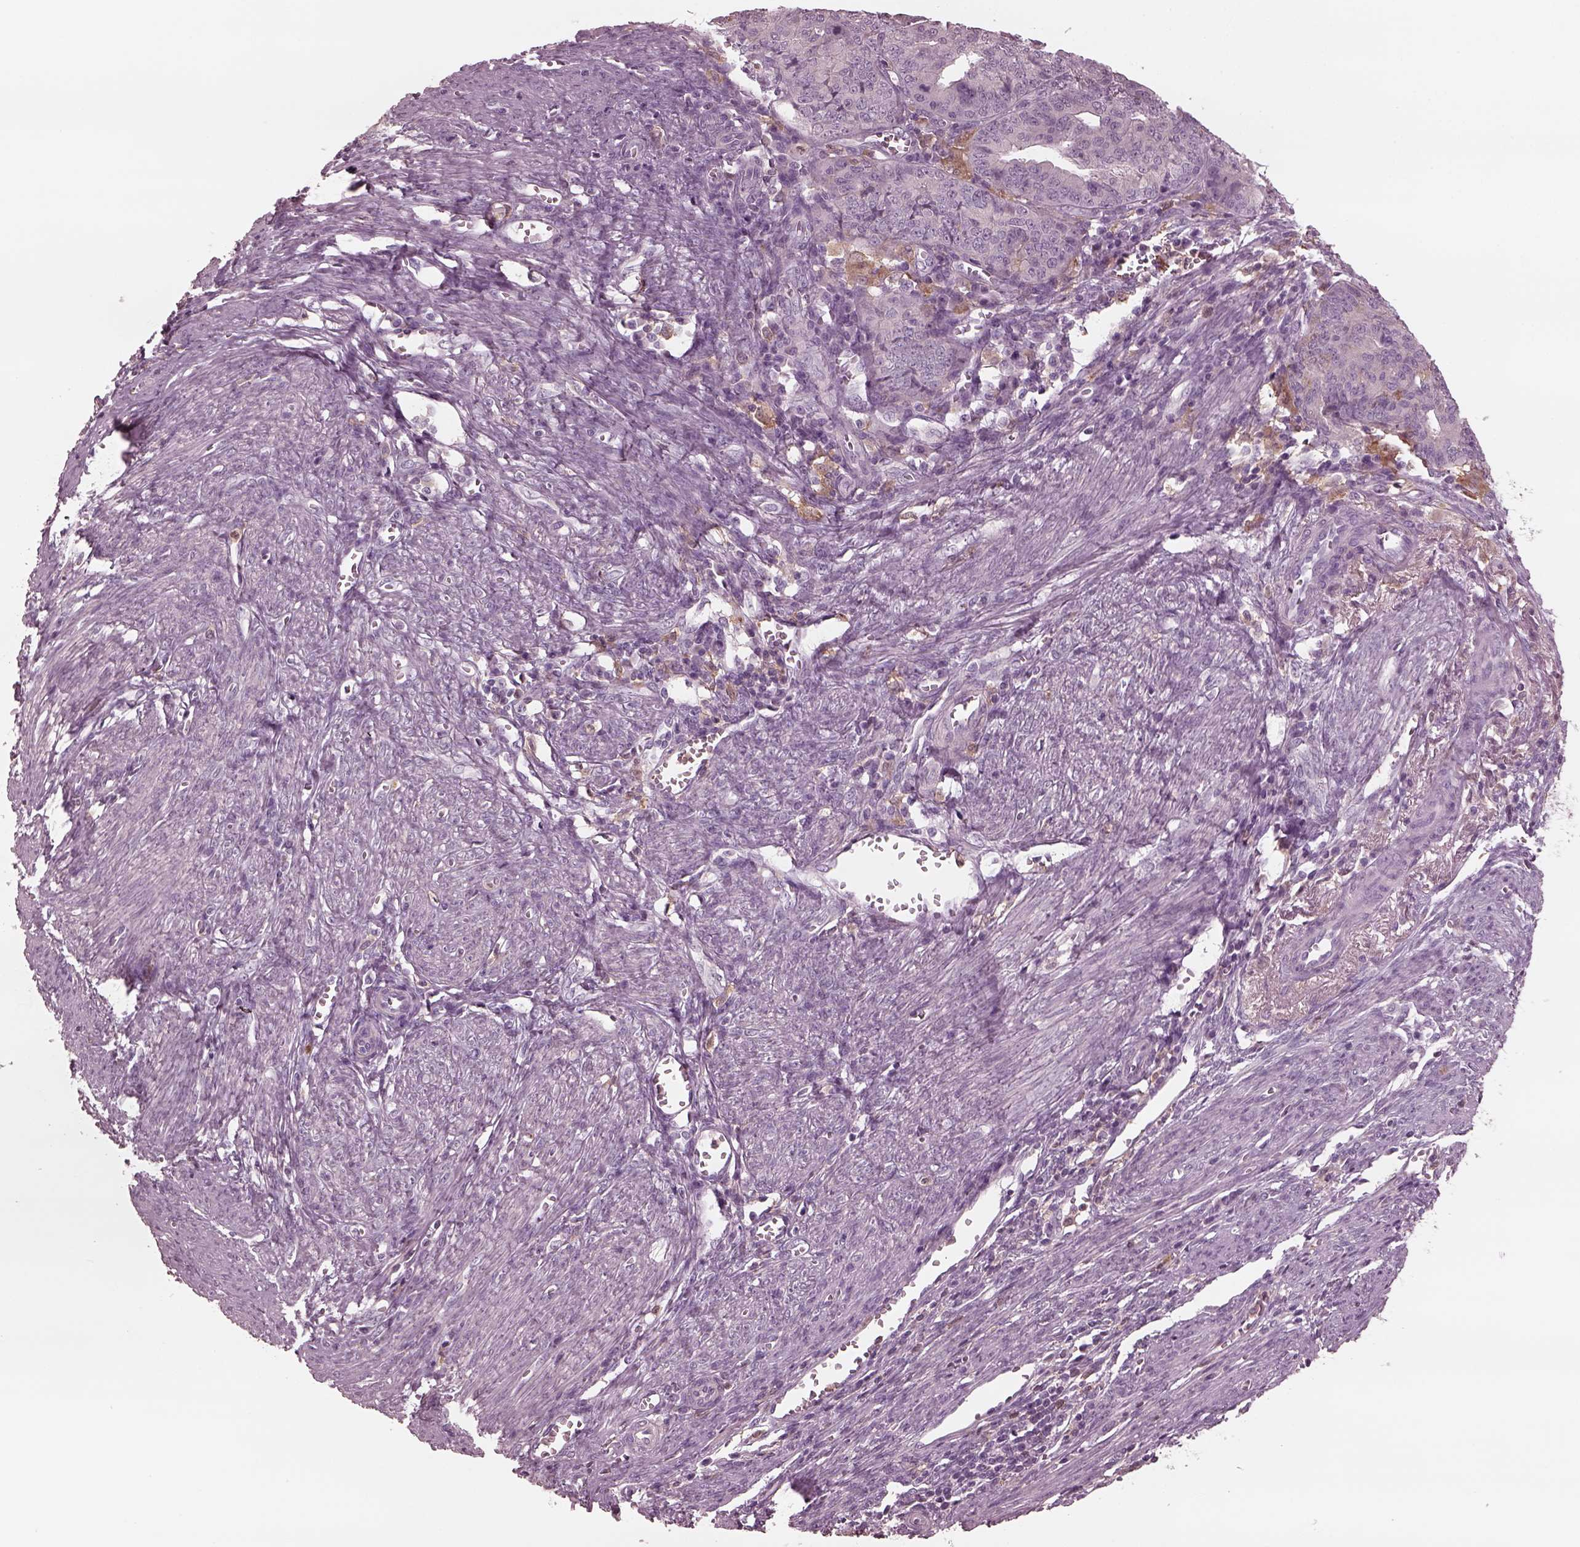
{"staining": {"intensity": "moderate", "quantity": "<25%", "location": "cytoplasmic/membranous"}, "tissue": "endometrial cancer", "cell_type": "Tumor cells", "image_type": "cancer", "snomed": [{"axis": "morphology", "description": "Adenocarcinoma, NOS"}, {"axis": "topography", "description": "Endometrium"}], "caption": "High-magnification brightfield microscopy of adenocarcinoma (endometrial) stained with DAB (brown) and counterstained with hematoxylin (blue). tumor cells exhibit moderate cytoplasmic/membranous staining is seen in approximately<25% of cells.", "gene": "PSTPIP2", "patient": {"sex": "female", "age": 65}}